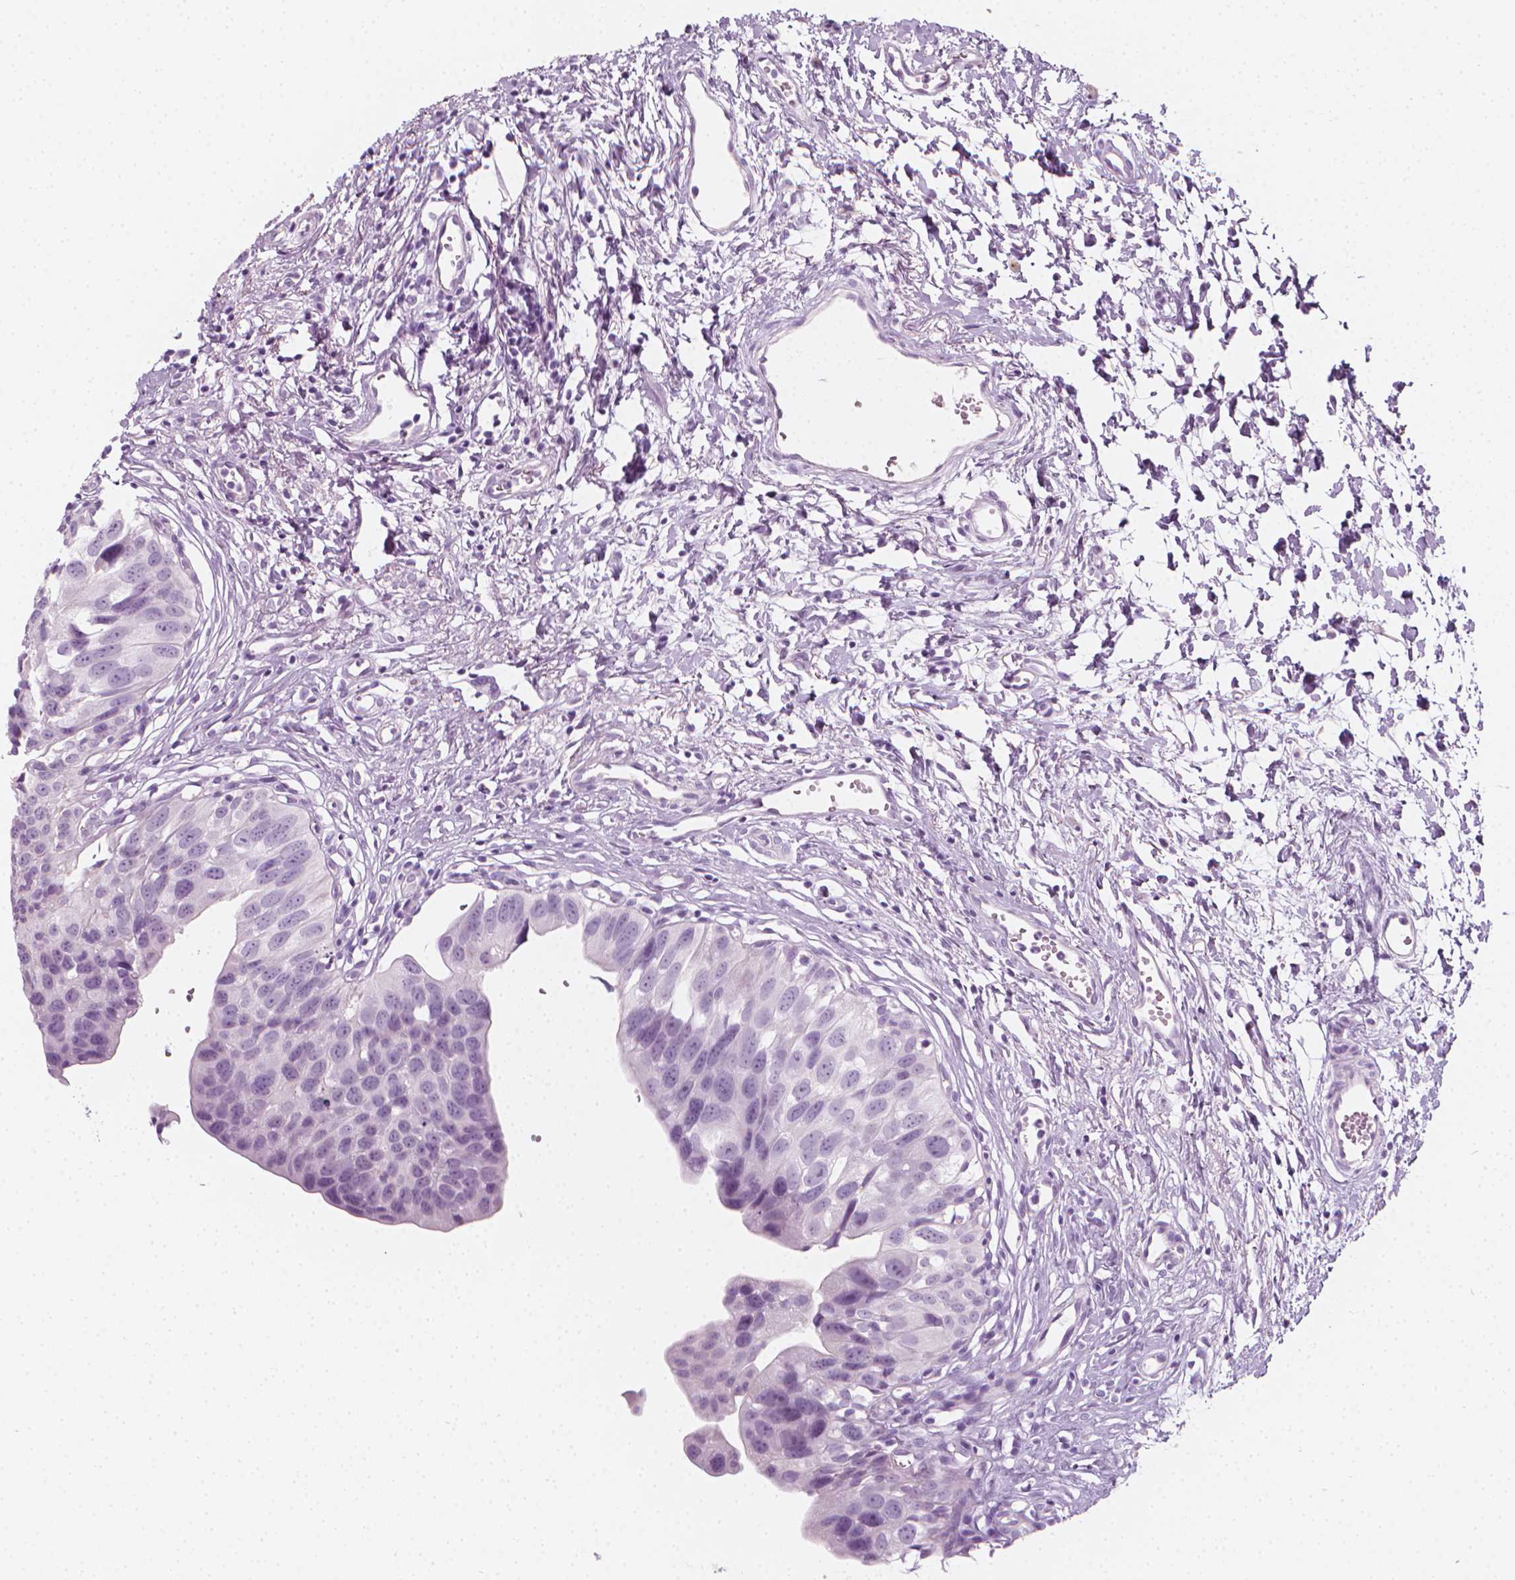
{"staining": {"intensity": "negative", "quantity": "none", "location": "none"}, "tissue": "urinary bladder", "cell_type": "Urothelial cells", "image_type": "normal", "snomed": [{"axis": "morphology", "description": "Normal tissue, NOS"}, {"axis": "topography", "description": "Urinary bladder"}], "caption": "Urothelial cells show no significant staining in unremarkable urinary bladder. (Immunohistochemistry (ihc), brightfield microscopy, high magnification).", "gene": "SCG3", "patient": {"sex": "male", "age": 51}}